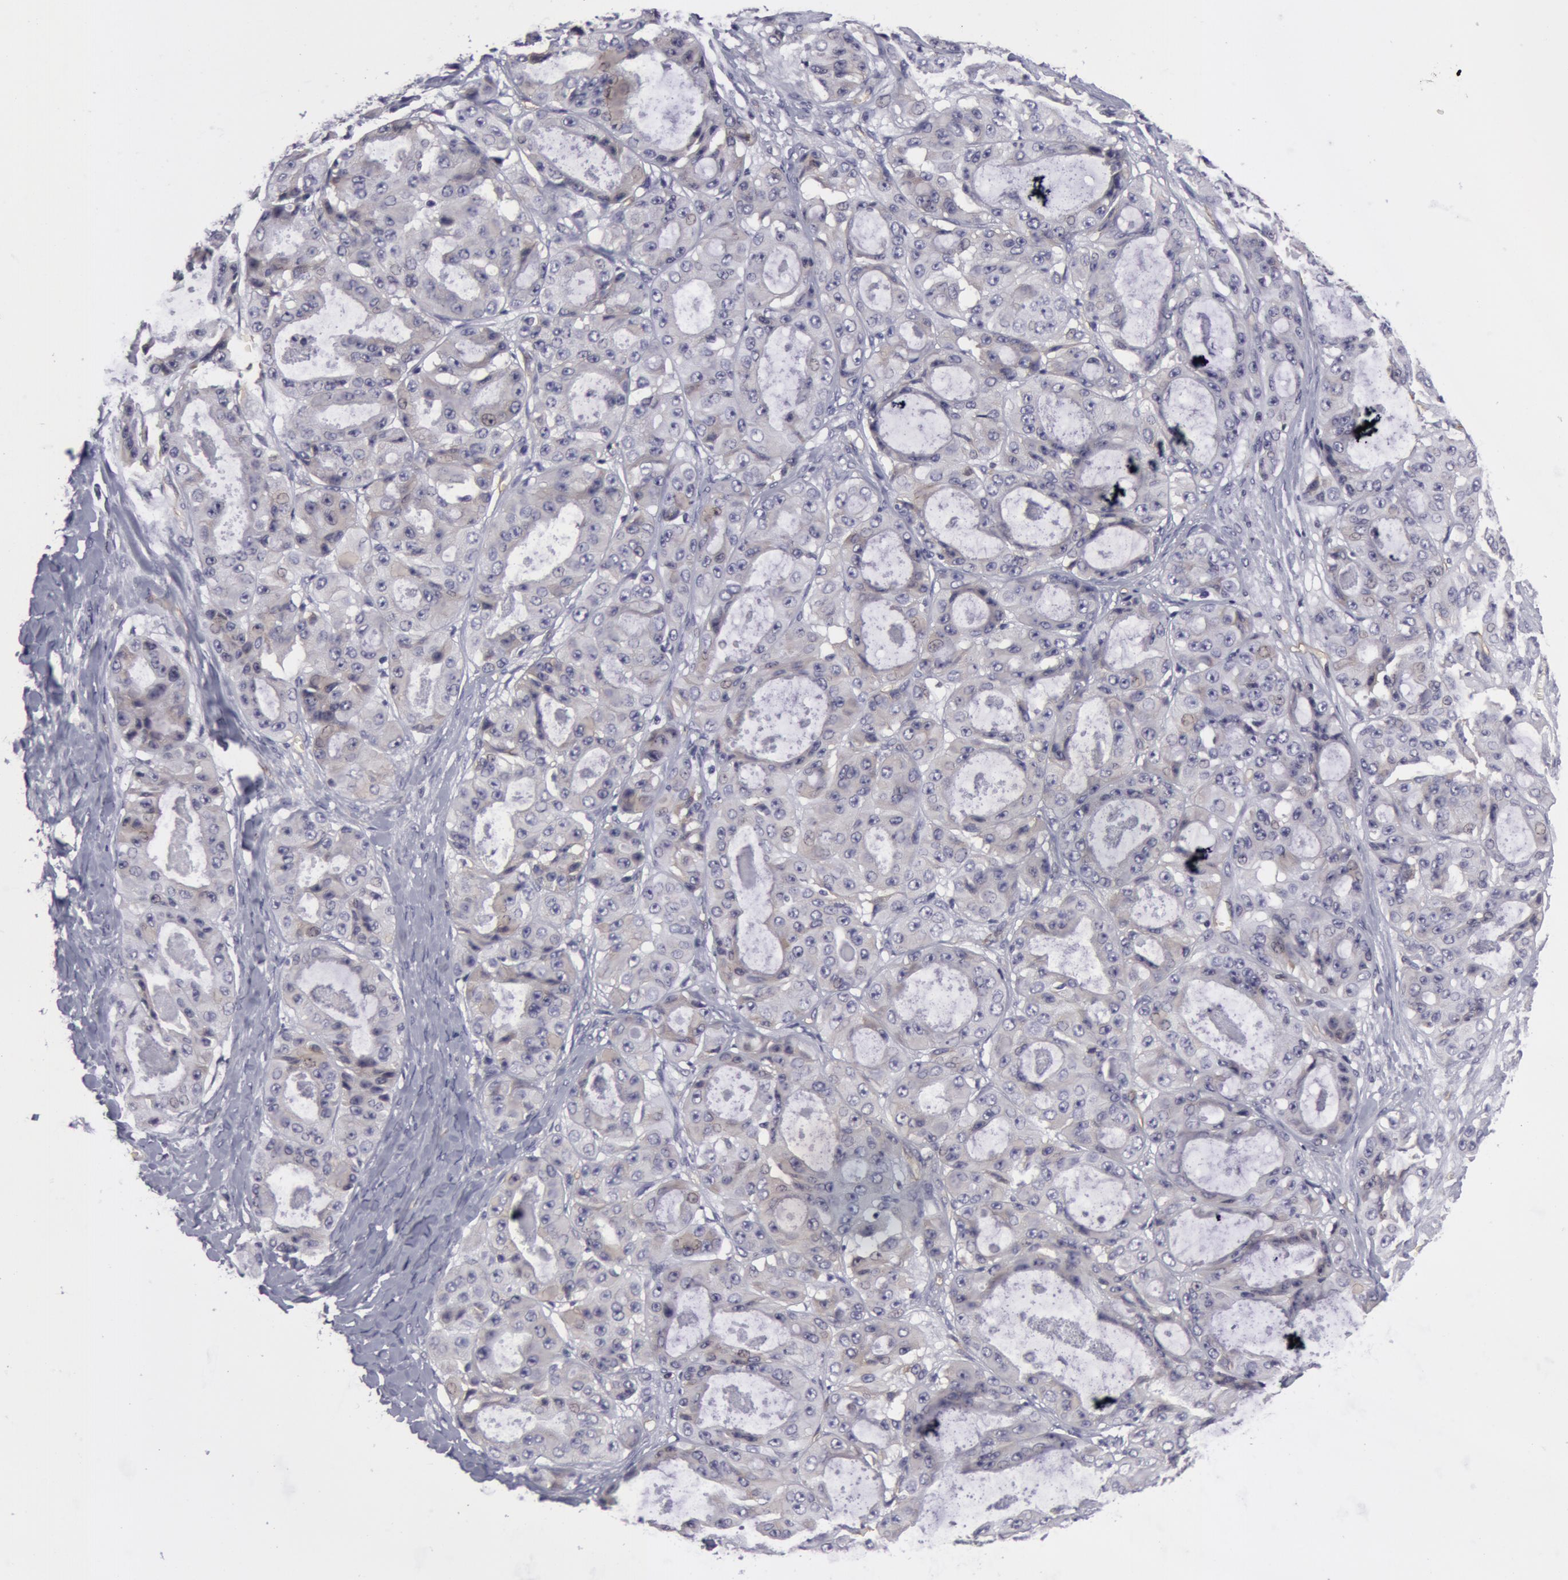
{"staining": {"intensity": "negative", "quantity": "none", "location": "none"}, "tissue": "ovarian cancer", "cell_type": "Tumor cells", "image_type": "cancer", "snomed": [{"axis": "morphology", "description": "Carcinoma, endometroid"}, {"axis": "topography", "description": "Ovary"}], "caption": "Tumor cells are negative for brown protein staining in endometroid carcinoma (ovarian).", "gene": "IL23A", "patient": {"sex": "female", "age": 61}}